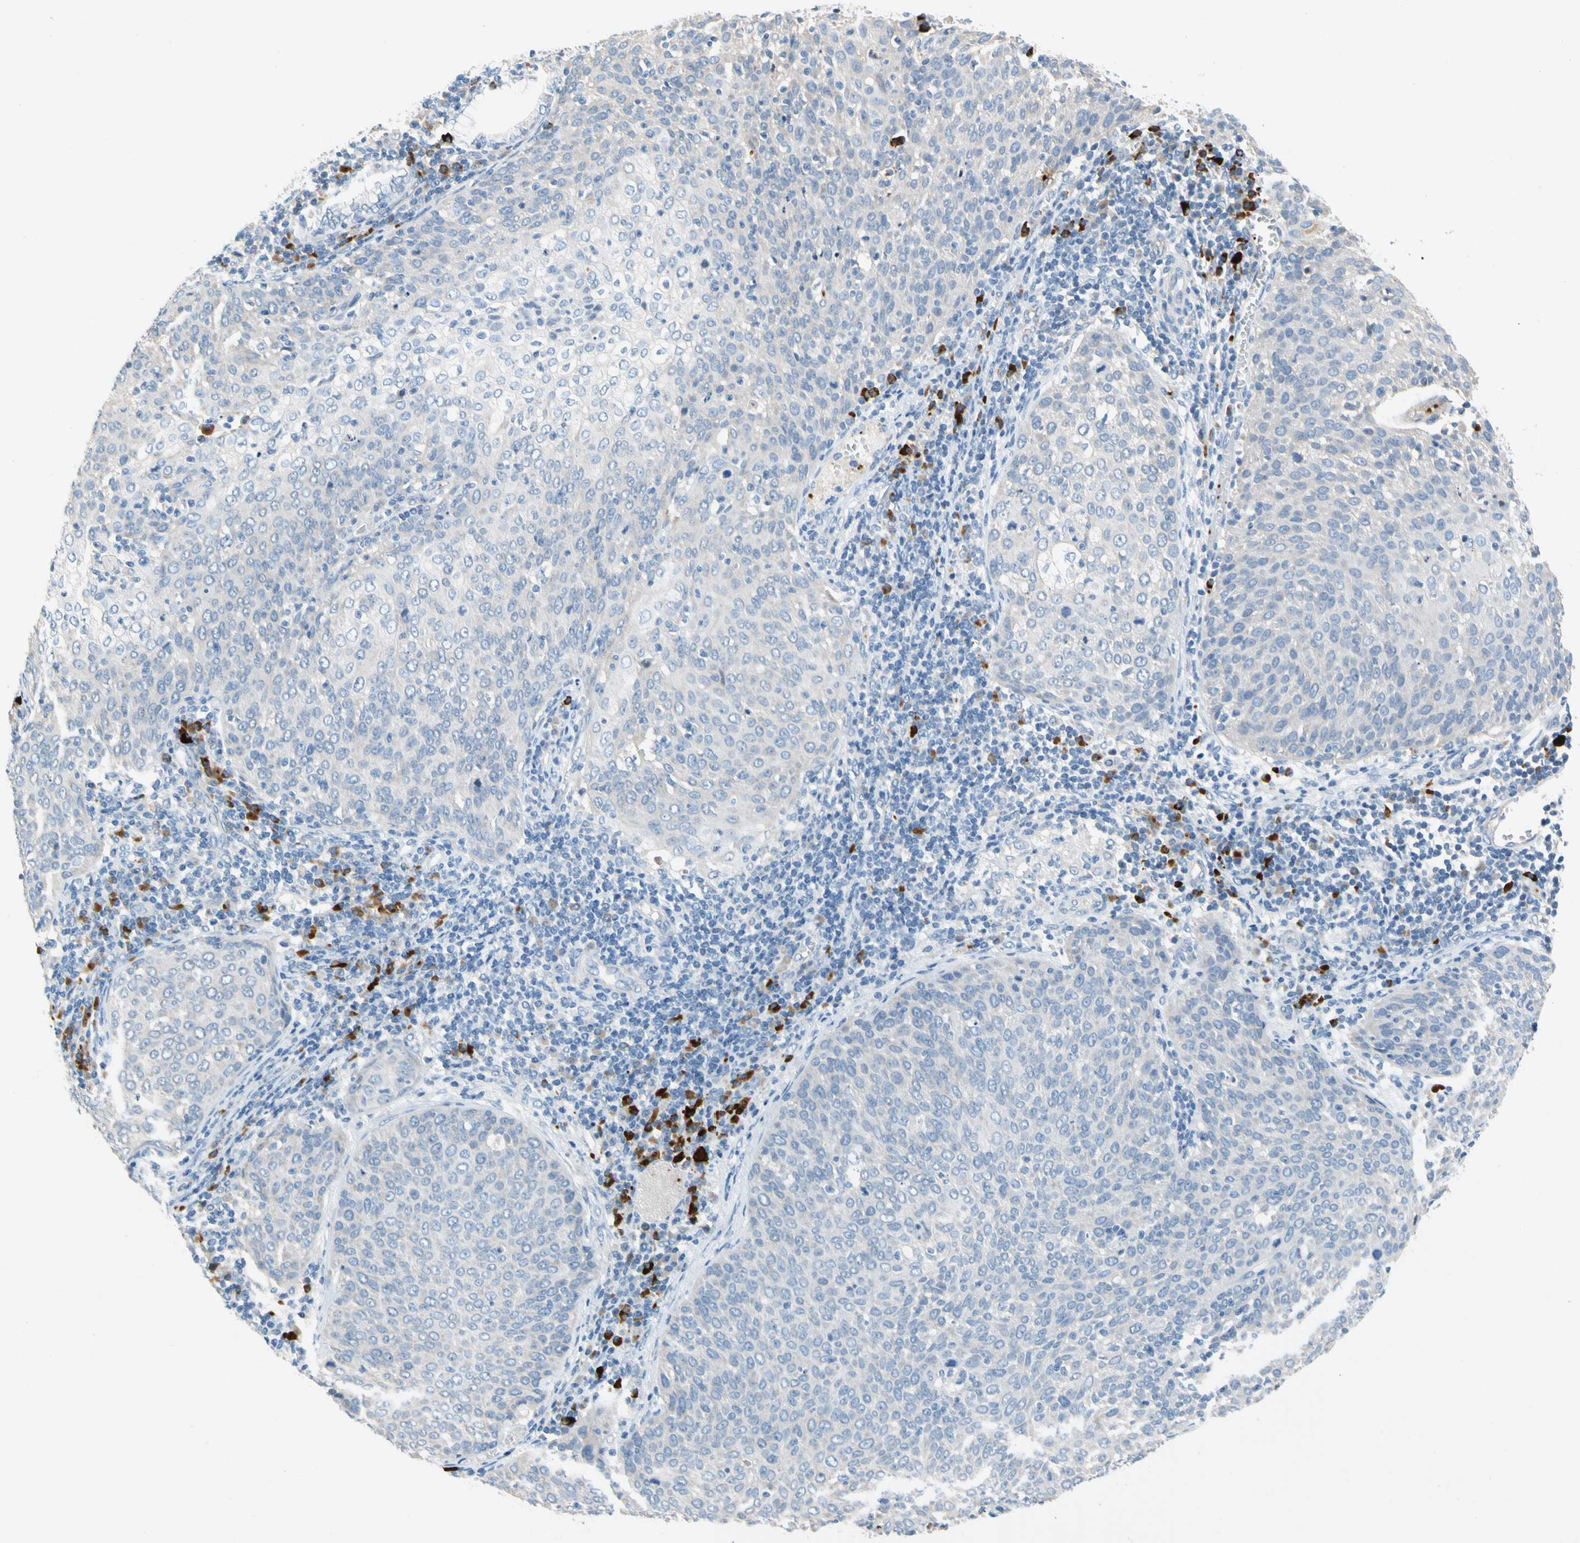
{"staining": {"intensity": "negative", "quantity": "none", "location": "none"}, "tissue": "cervical cancer", "cell_type": "Tumor cells", "image_type": "cancer", "snomed": [{"axis": "morphology", "description": "Squamous cell carcinoma, NOS"}, {"axis": "topography", "description": "Cervix"}], "caption": "Immunohistochemistry (IHC) micrograph of cervical cancer stained for a protein (brown), which exhibits no expression in tumor cells.", "gene": "PPBP", "patient": {"sex": "female", "age": 38}}